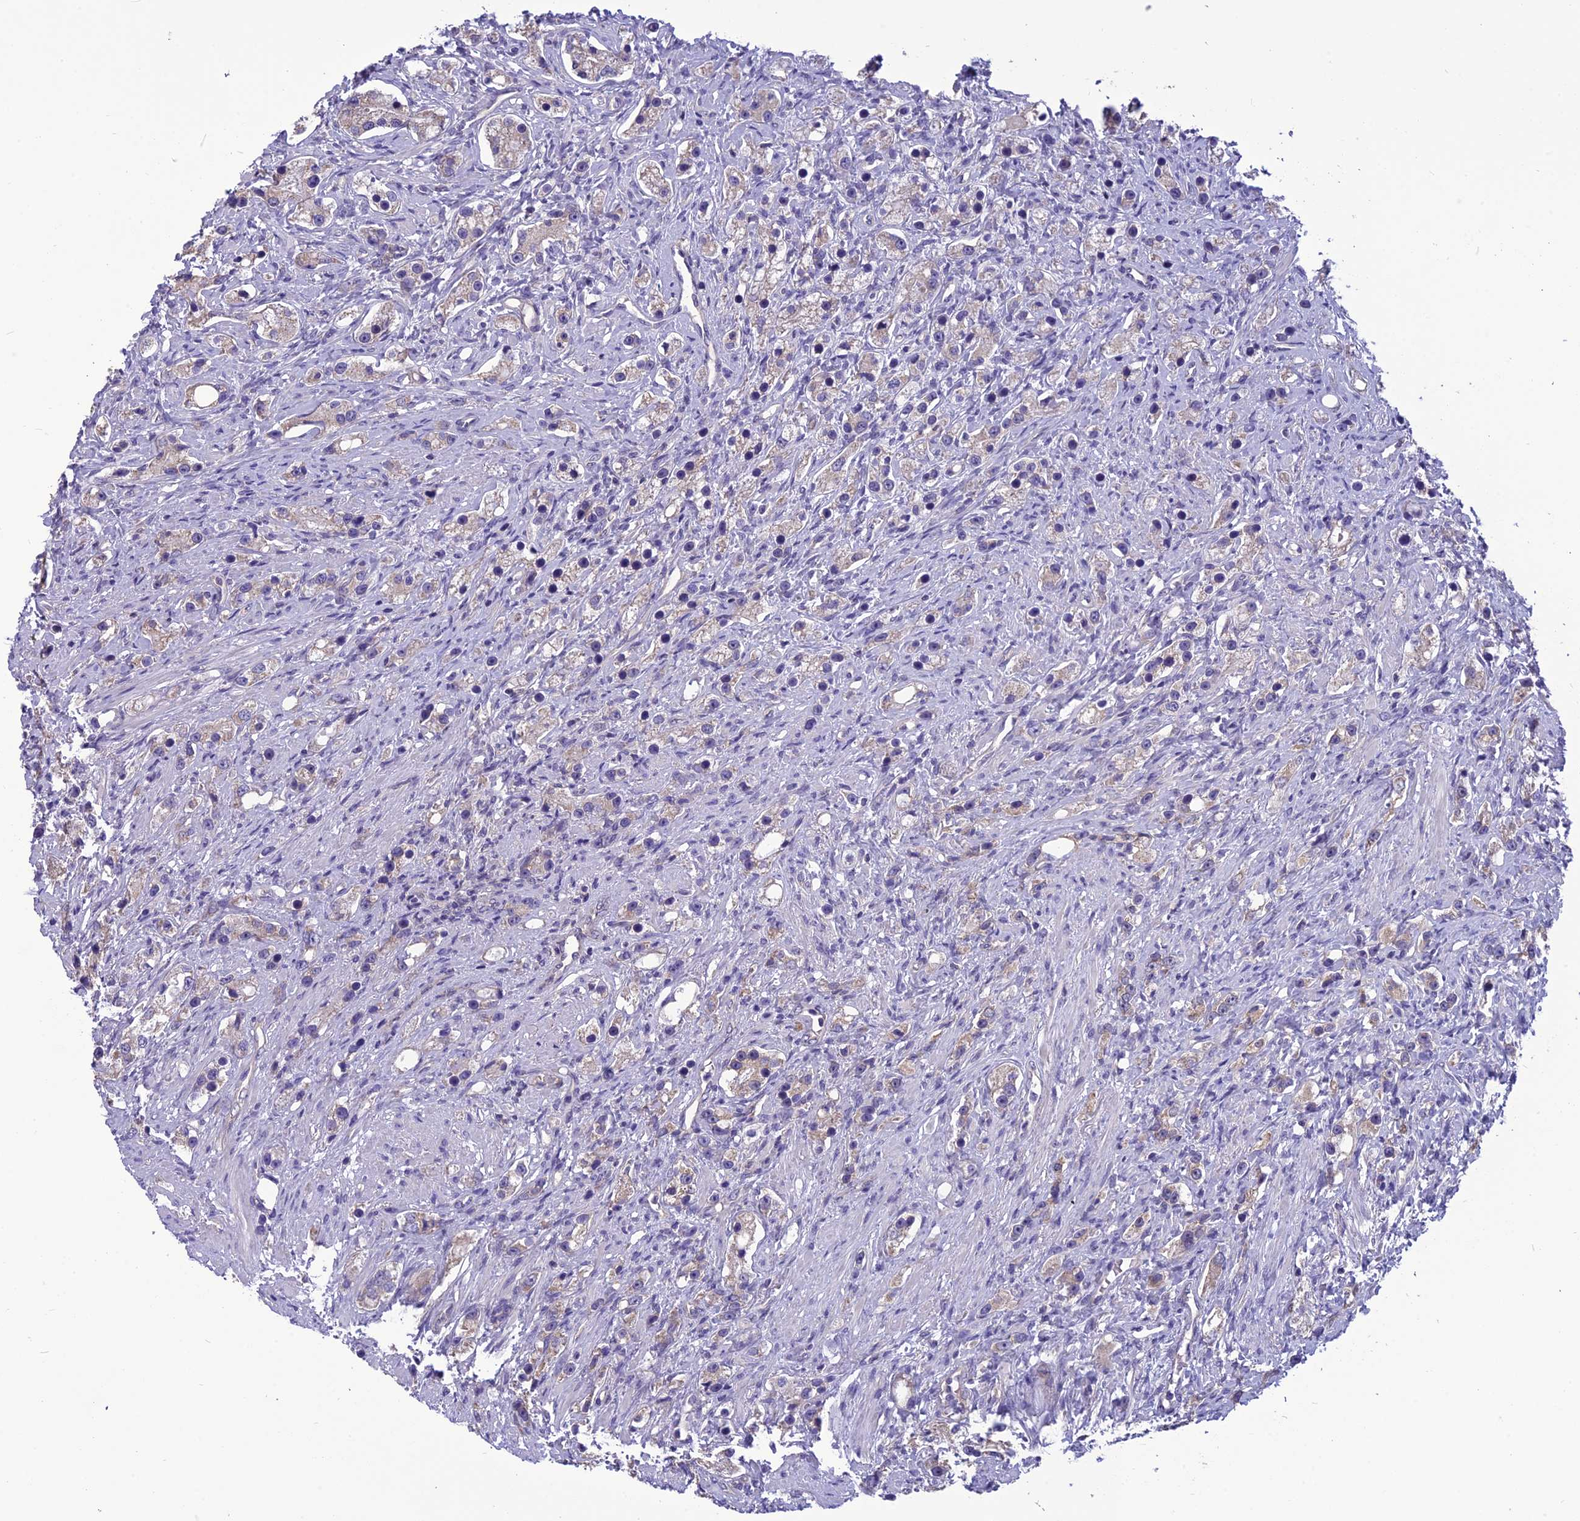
{"staining": {"intensity": "negative", "quantity": "none", "location": "none"}, "tissue": "prostate cancer", "cell_type": "Tumor cells", "image_type": "cancer", "snomed": [{"axis": "morphology", "description": "Adenocarcinoma, High grade"}, {"axis": "topography", "description": "Prostate"}], "caption": "Protein analysis of prostate cancer shows no significant staining in tumor cells.", "gene": "PSMF1", "patient": {"sex": "male", "age": 63}}